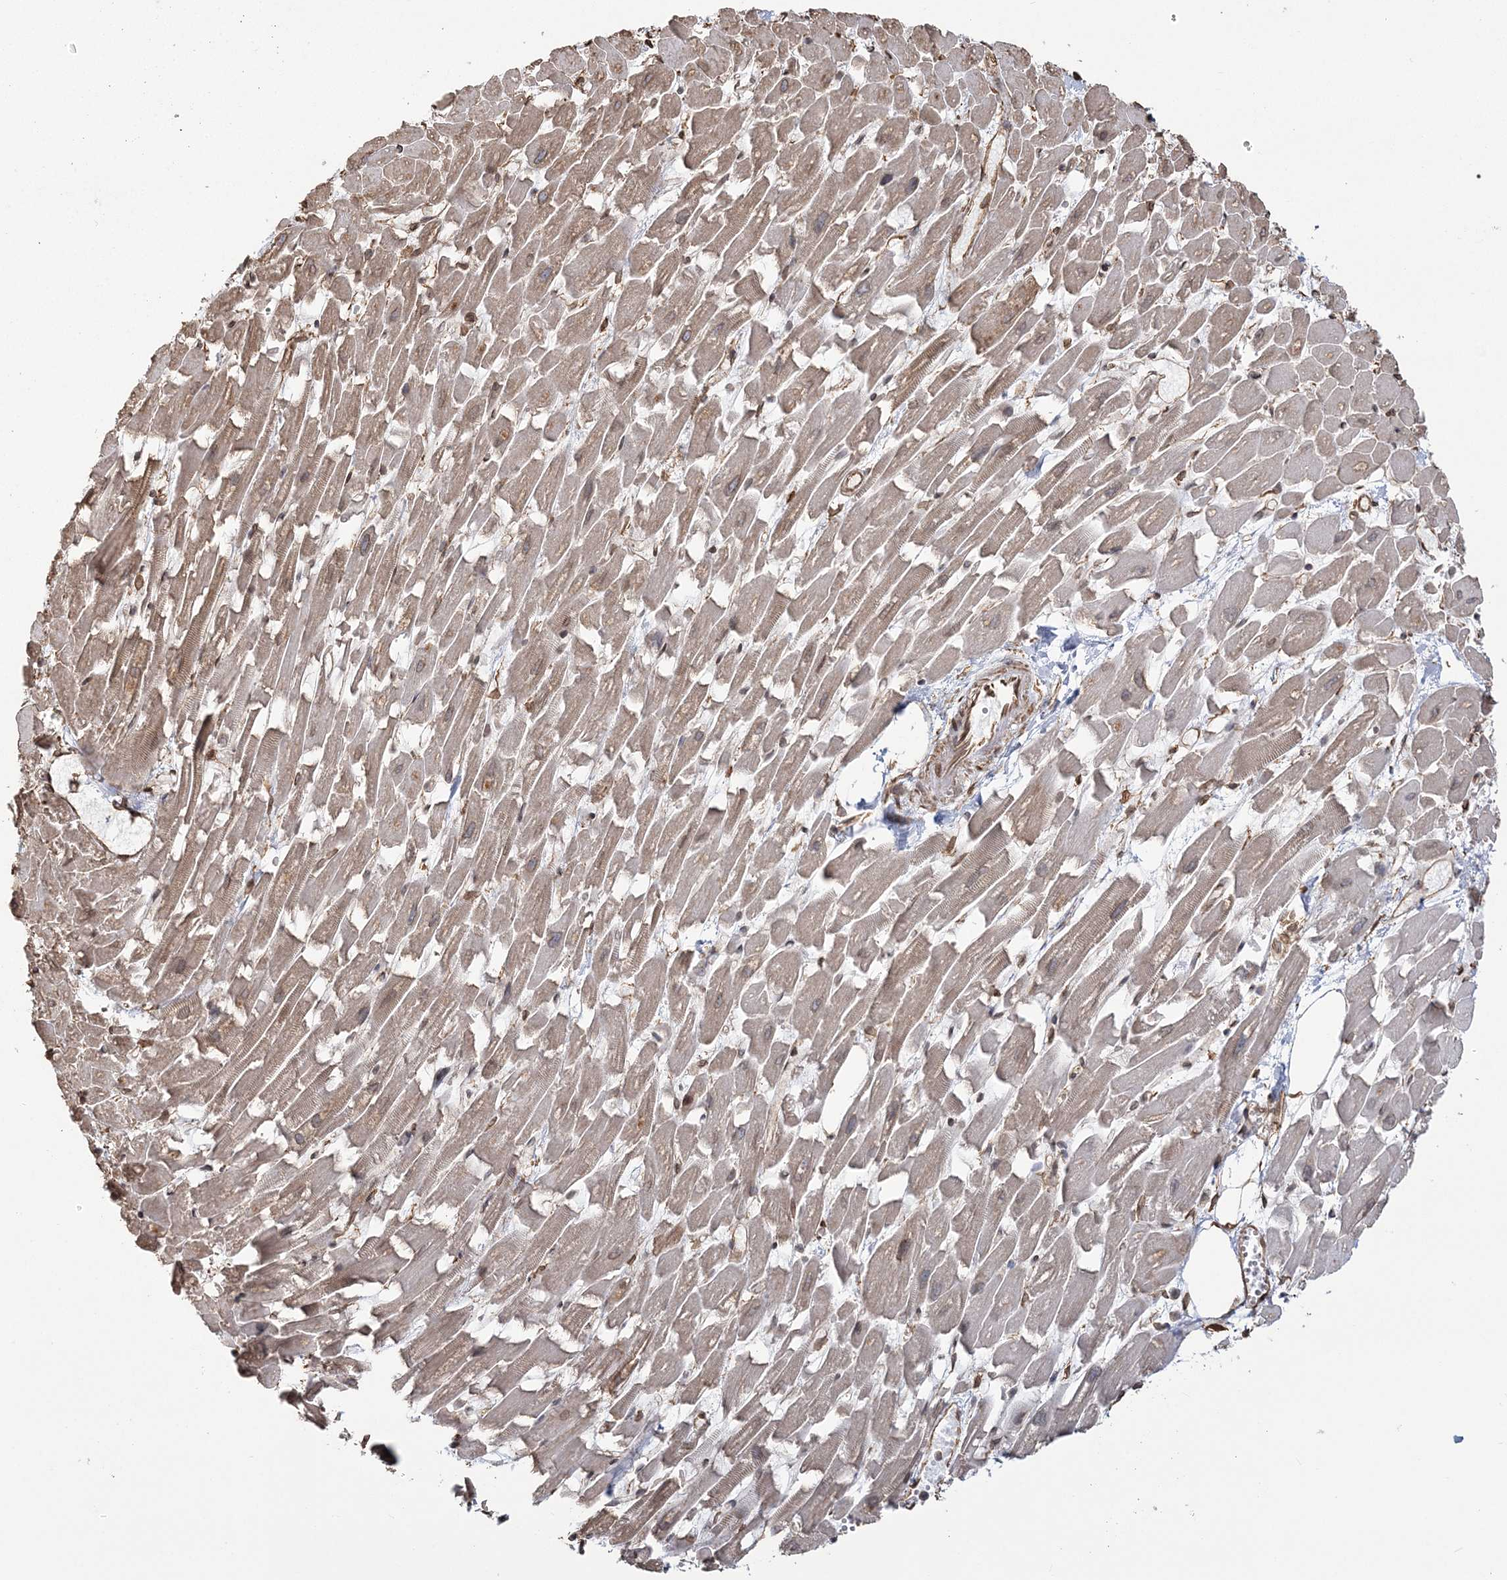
{"staining": {"intensity": "moderate", "quantity": ">75%", "location": "cytoplasmic/membranous"}, "tissue": "heart muscle", "cell_type": "Cardiomyocytes", "image_type": "normal", "snomed": [{"axis": "morphology", "description": "Normal tissue, NOS"}, {"axis": "topography", "description": "Heart"}], "caption": "Heart muscle stained with DAB immunohistochemistry shows medium levels of moderate cytoplasmic/membranous expression in about >75% of cardiomyocytes.", "gene": "ATP11B", "patient": {"sex": "female", "age": 64}}